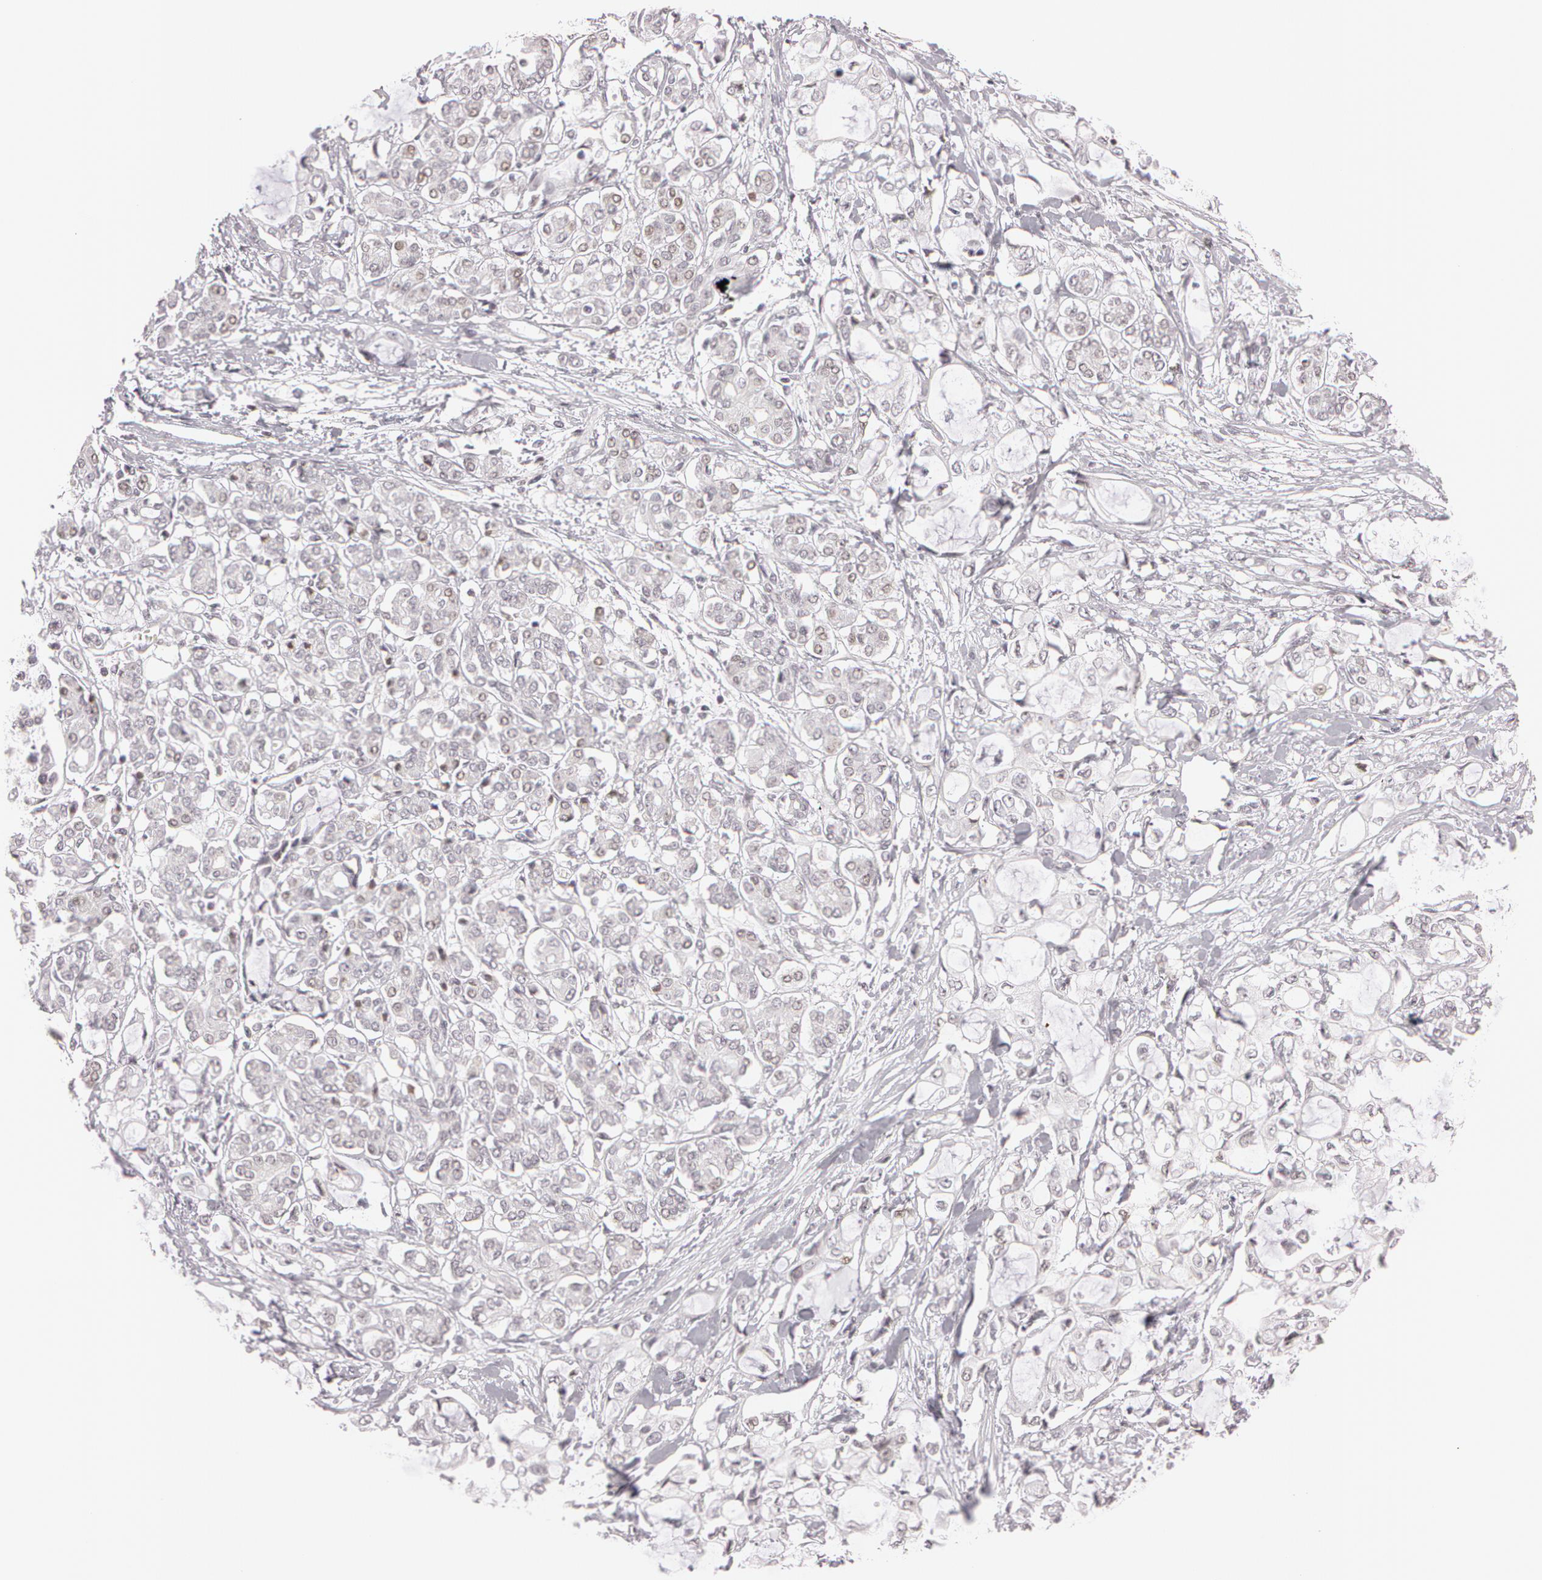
{"staining": {"intensity": "negative", "quantity": "none", "location": "none"}, "tissue": "pancreatic cancer", "cell_type": "Tumor cells", "image_type": "cancer", "snomed": [{"axis": "morphology", "description": "Adenocarcinoma, NOS"}, {"axis": "topography", "description": "Pancreas"}], "caption": "Tumor cells show no significant positivity in pancreatic cancer. Nuclei are stained in blue.", "gene": "FBL", "patient": {"sex": "female", "age": 70}}